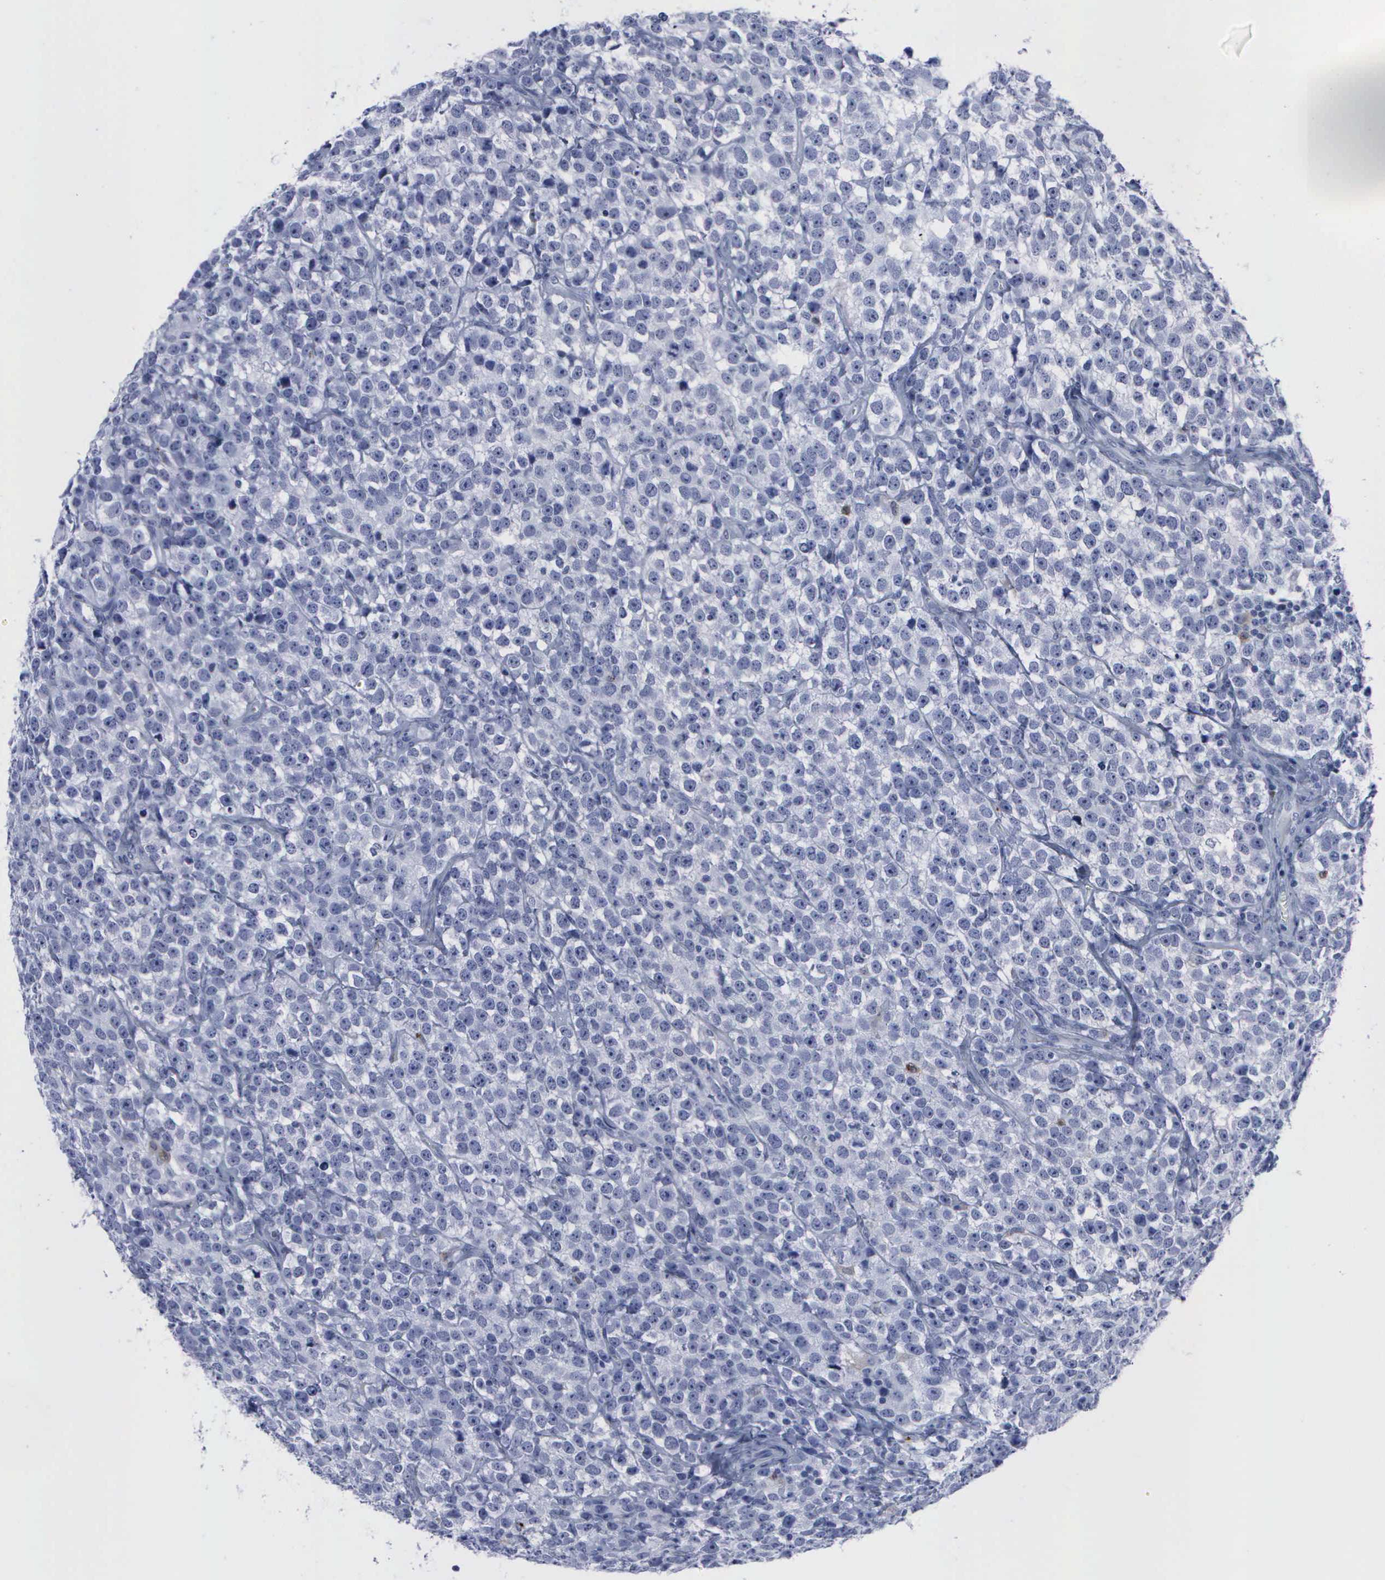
{"staining": {"intensity": "negative", "quantity": "none", "location": "none"}, "tissue": "testis cancer", "cell_type": "Tumor cells", "image_type": "cancer", "snomed": [{"axis": "morphology", "description": "Seminoma, NOS"}, {"axis": "topography", "description": "Testis"}], "caption": "The histopathology image reveals no significant expression in tumor cells of testis cancer (seminoma).", "gene": "CSTA", "patient": {"sex": "male", "age": 25}}